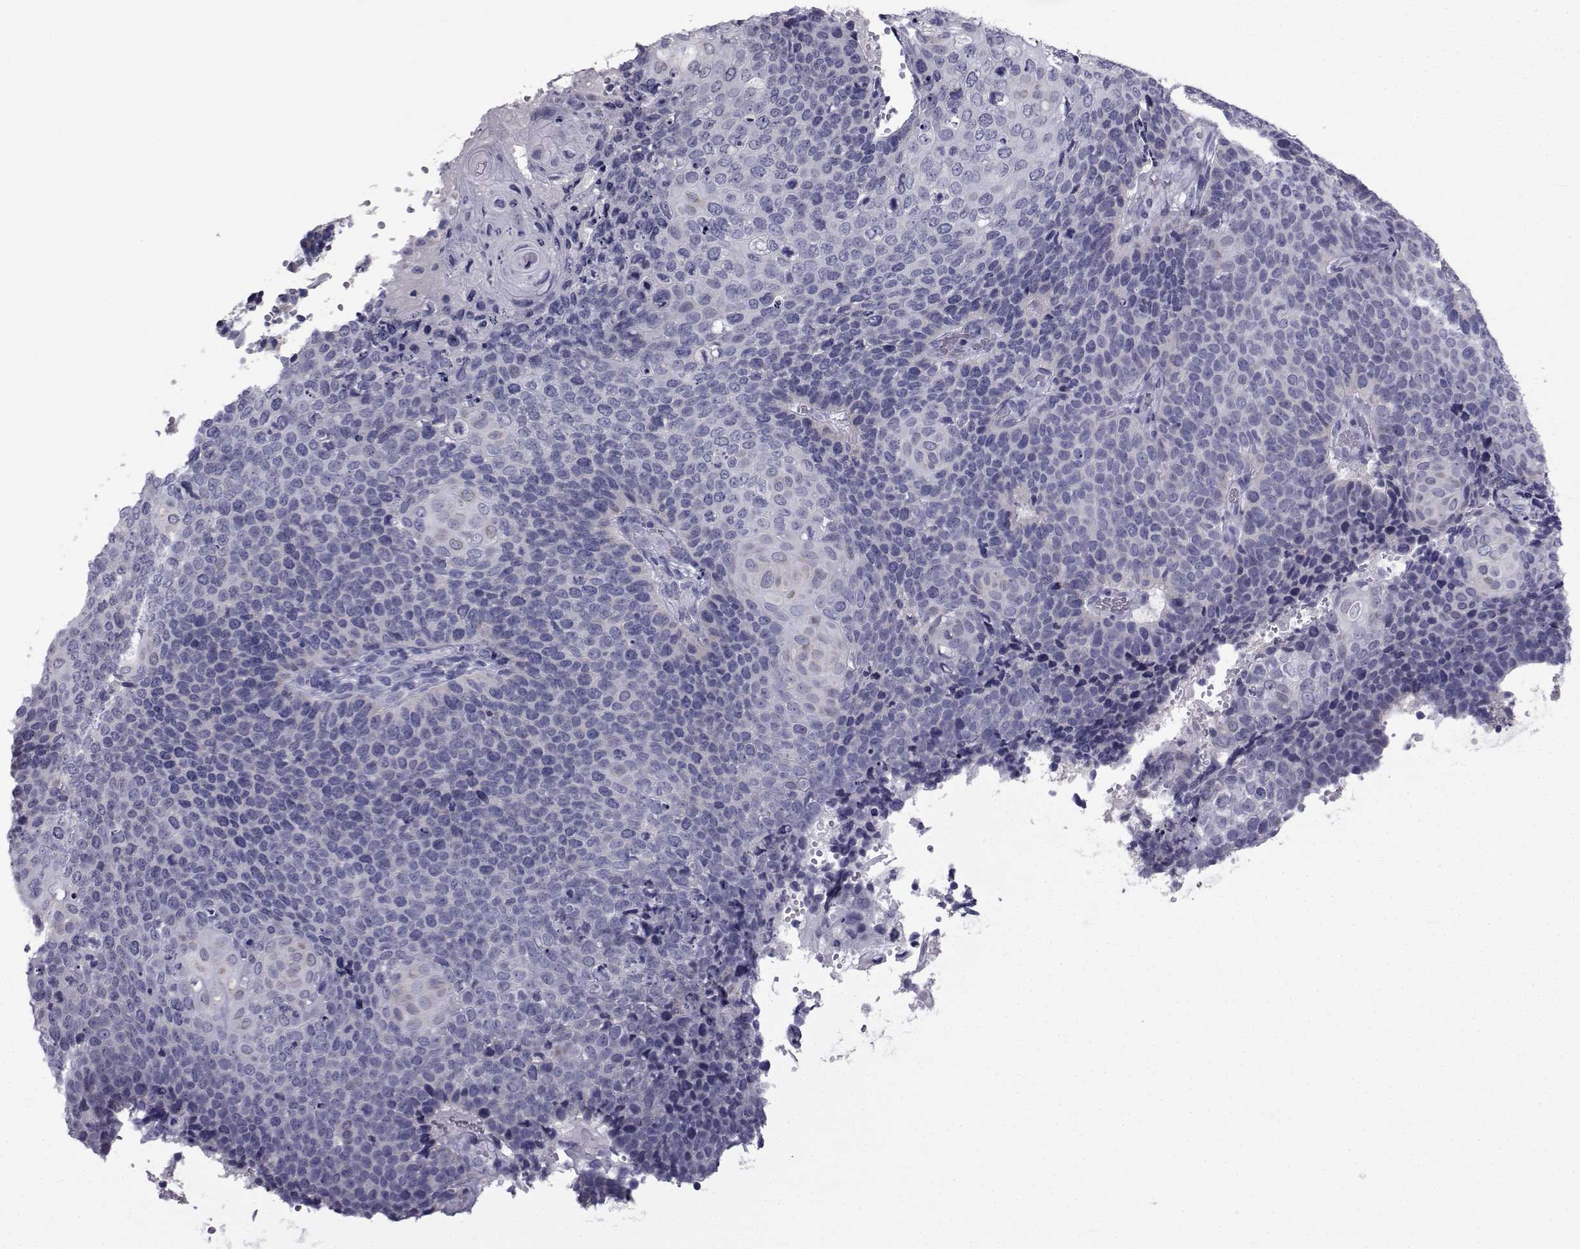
{"staining": {"intensity": "negative", "quantity": "none", "location": "none"}, "tissue": "cervical cancer", "cell_type": "Tumor cells", "image_type": "cancer", "snomed": [{"axis": "morphology", "description": "Squamous cell carcinoma, NOS"}, {"axis": "topography", "description": "Cervix"}], "caption": "A high-resolution photomicrograph shows immunohistochemistry (IHC) staining of cervical cancer, which demonstrates no significant positivity in tumor cells.", "gene": "FDXR", "patient": {"sex": "female", "age": 39}}